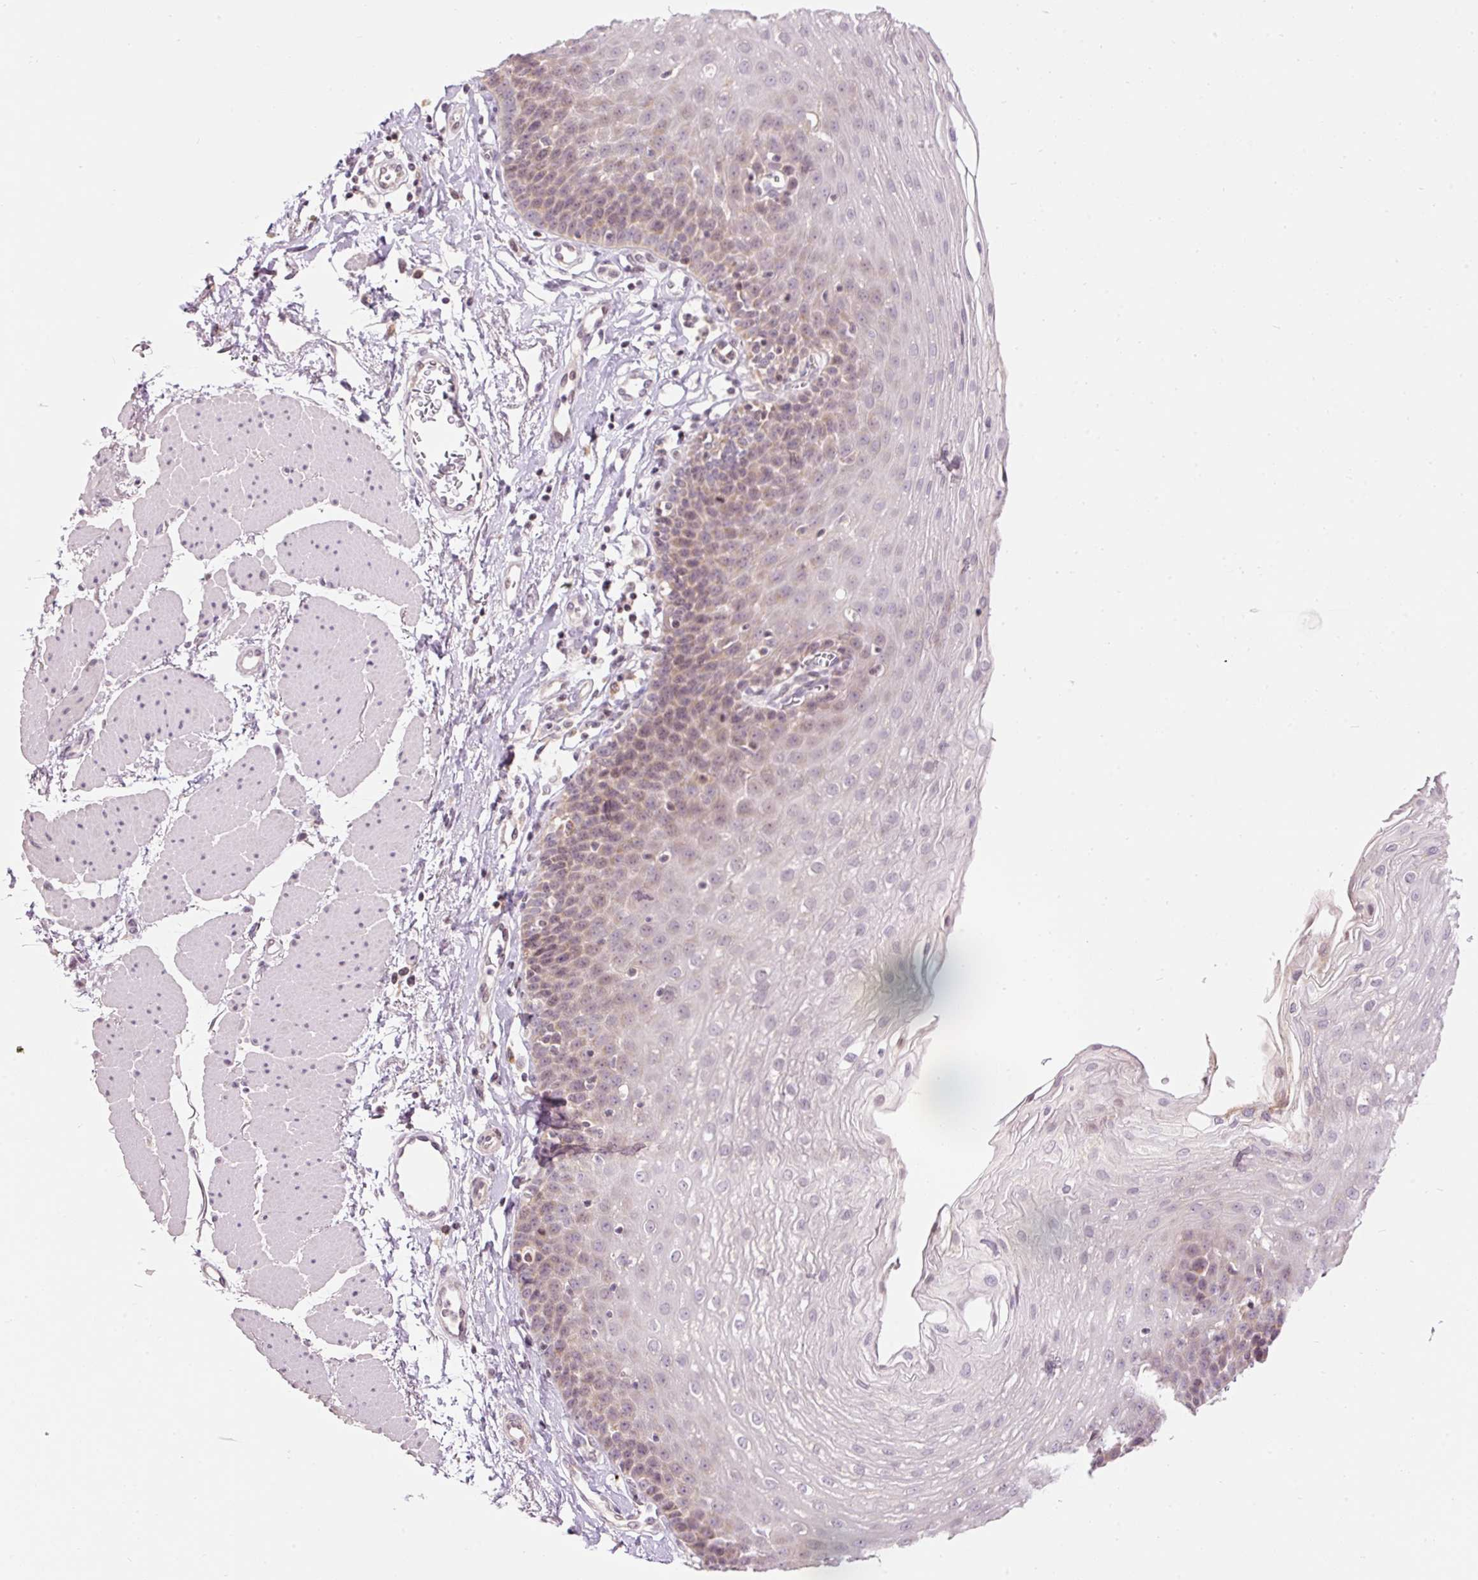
{"staining": {"intensity": "weak", "quantity": "25%-75%", "location": "nuclear"}, "tissue": "esophagus", "cell_type": "Squamous epithelial cells", "image_type": "normal", "snomed": [{"axis": "morphology", "description": "Normal tissue, NOS"}, {"axis": "topography", "description": "Esophagus"}], "caption": "This micrograph displays immunohistochemistry staining of normal human esophagus, with low weak nuclear expression in approximately 25%-75% of squamous epithelial cells.", "gene": "ABHD11", "patient": {"sex": "female", "age": 81}}